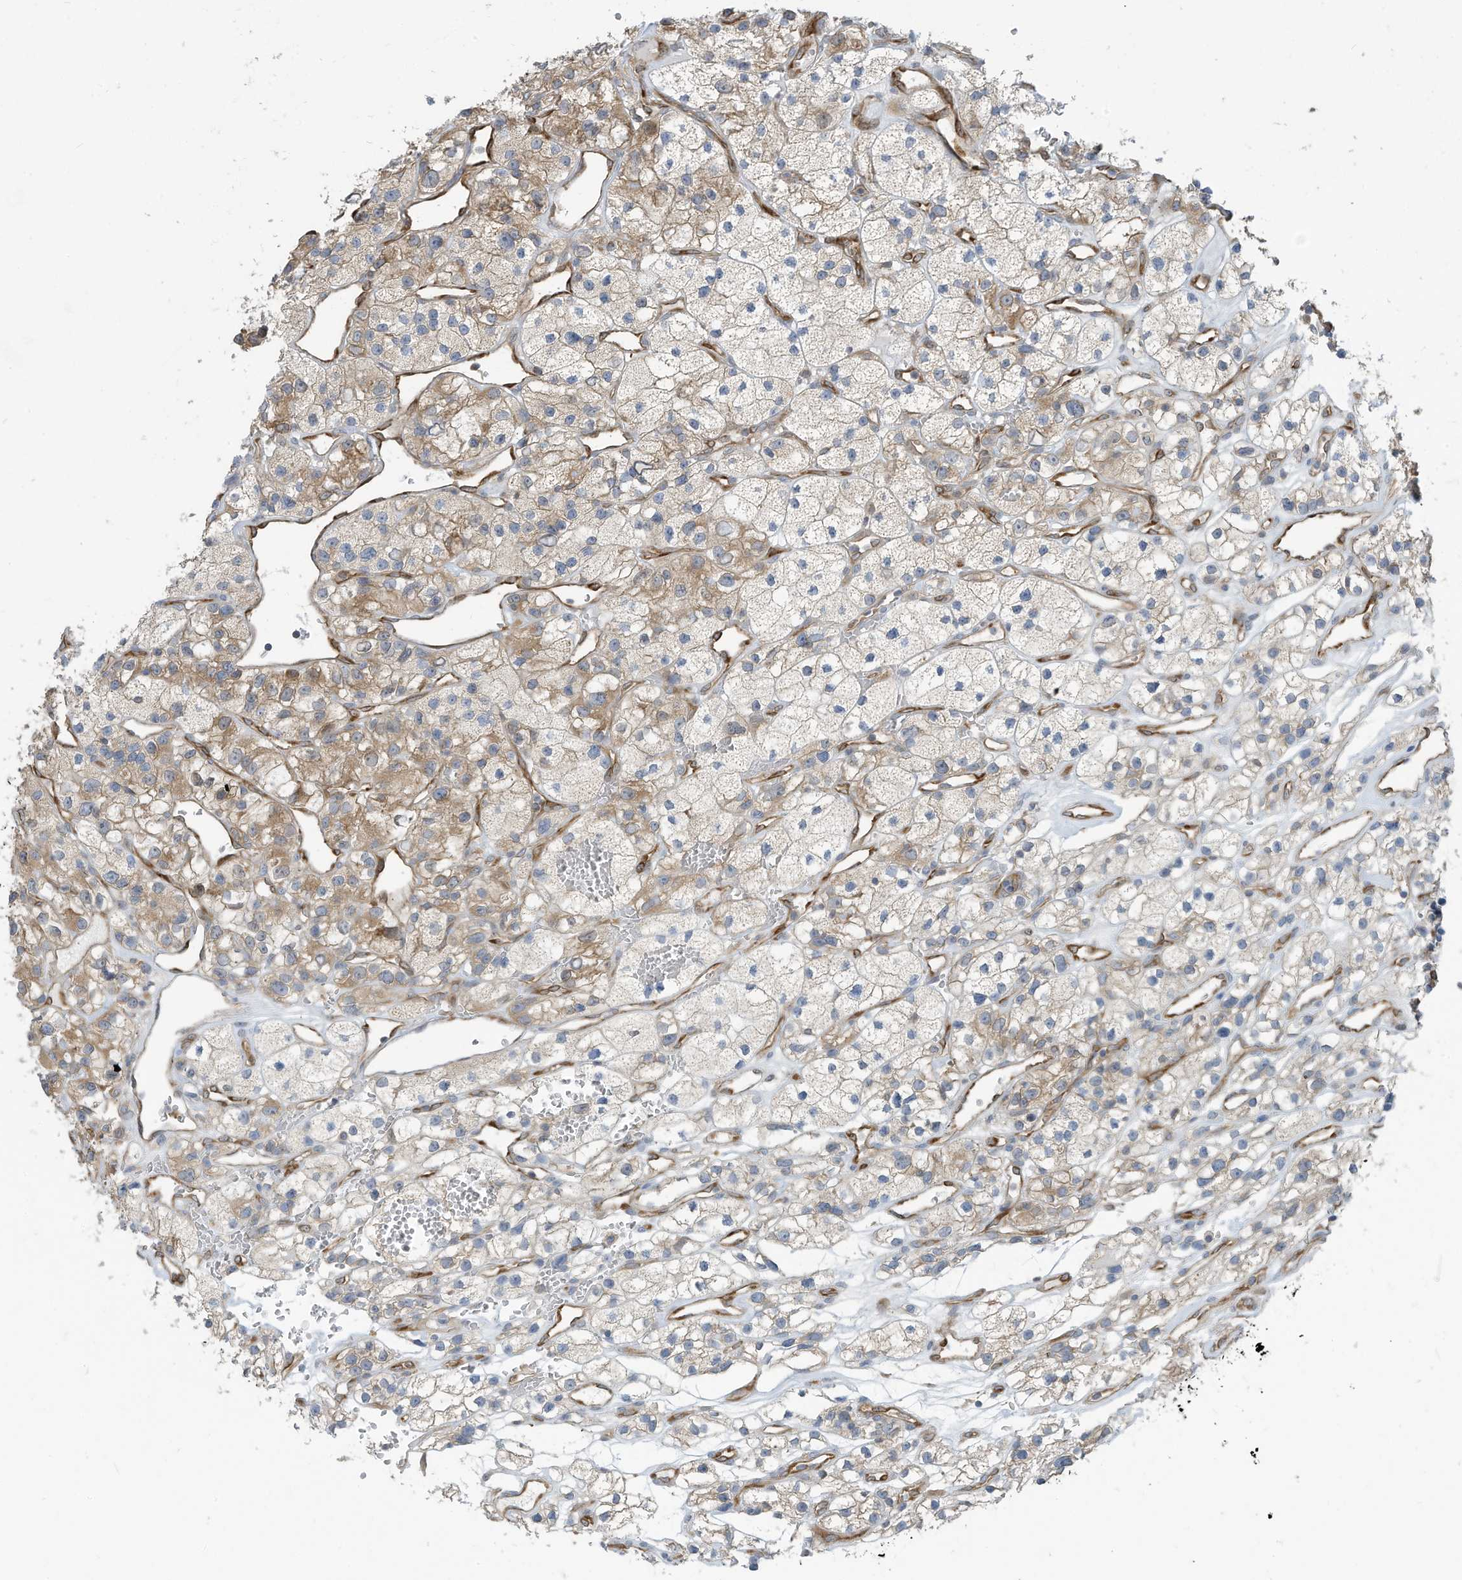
{"staining": {"intensity": "weak", "quantity": "<25%", "location": "cytoplasmic/membranous"}, "tissue": "renal cancer", "cell_type": "Tumor cells", "image_type": "cancer", "snomed": [{"axis": "morphology", "description": "Adenocarcinoma, NOS"}, {"axis": "topography", "description": "Kidney"}], "caption": "The immunohistochemistry image has no significant positivity in tumor cells of renal adenocarcinoma tissue.", "gene": "USE1", "patient": {"sex": "female", "age": 57}}